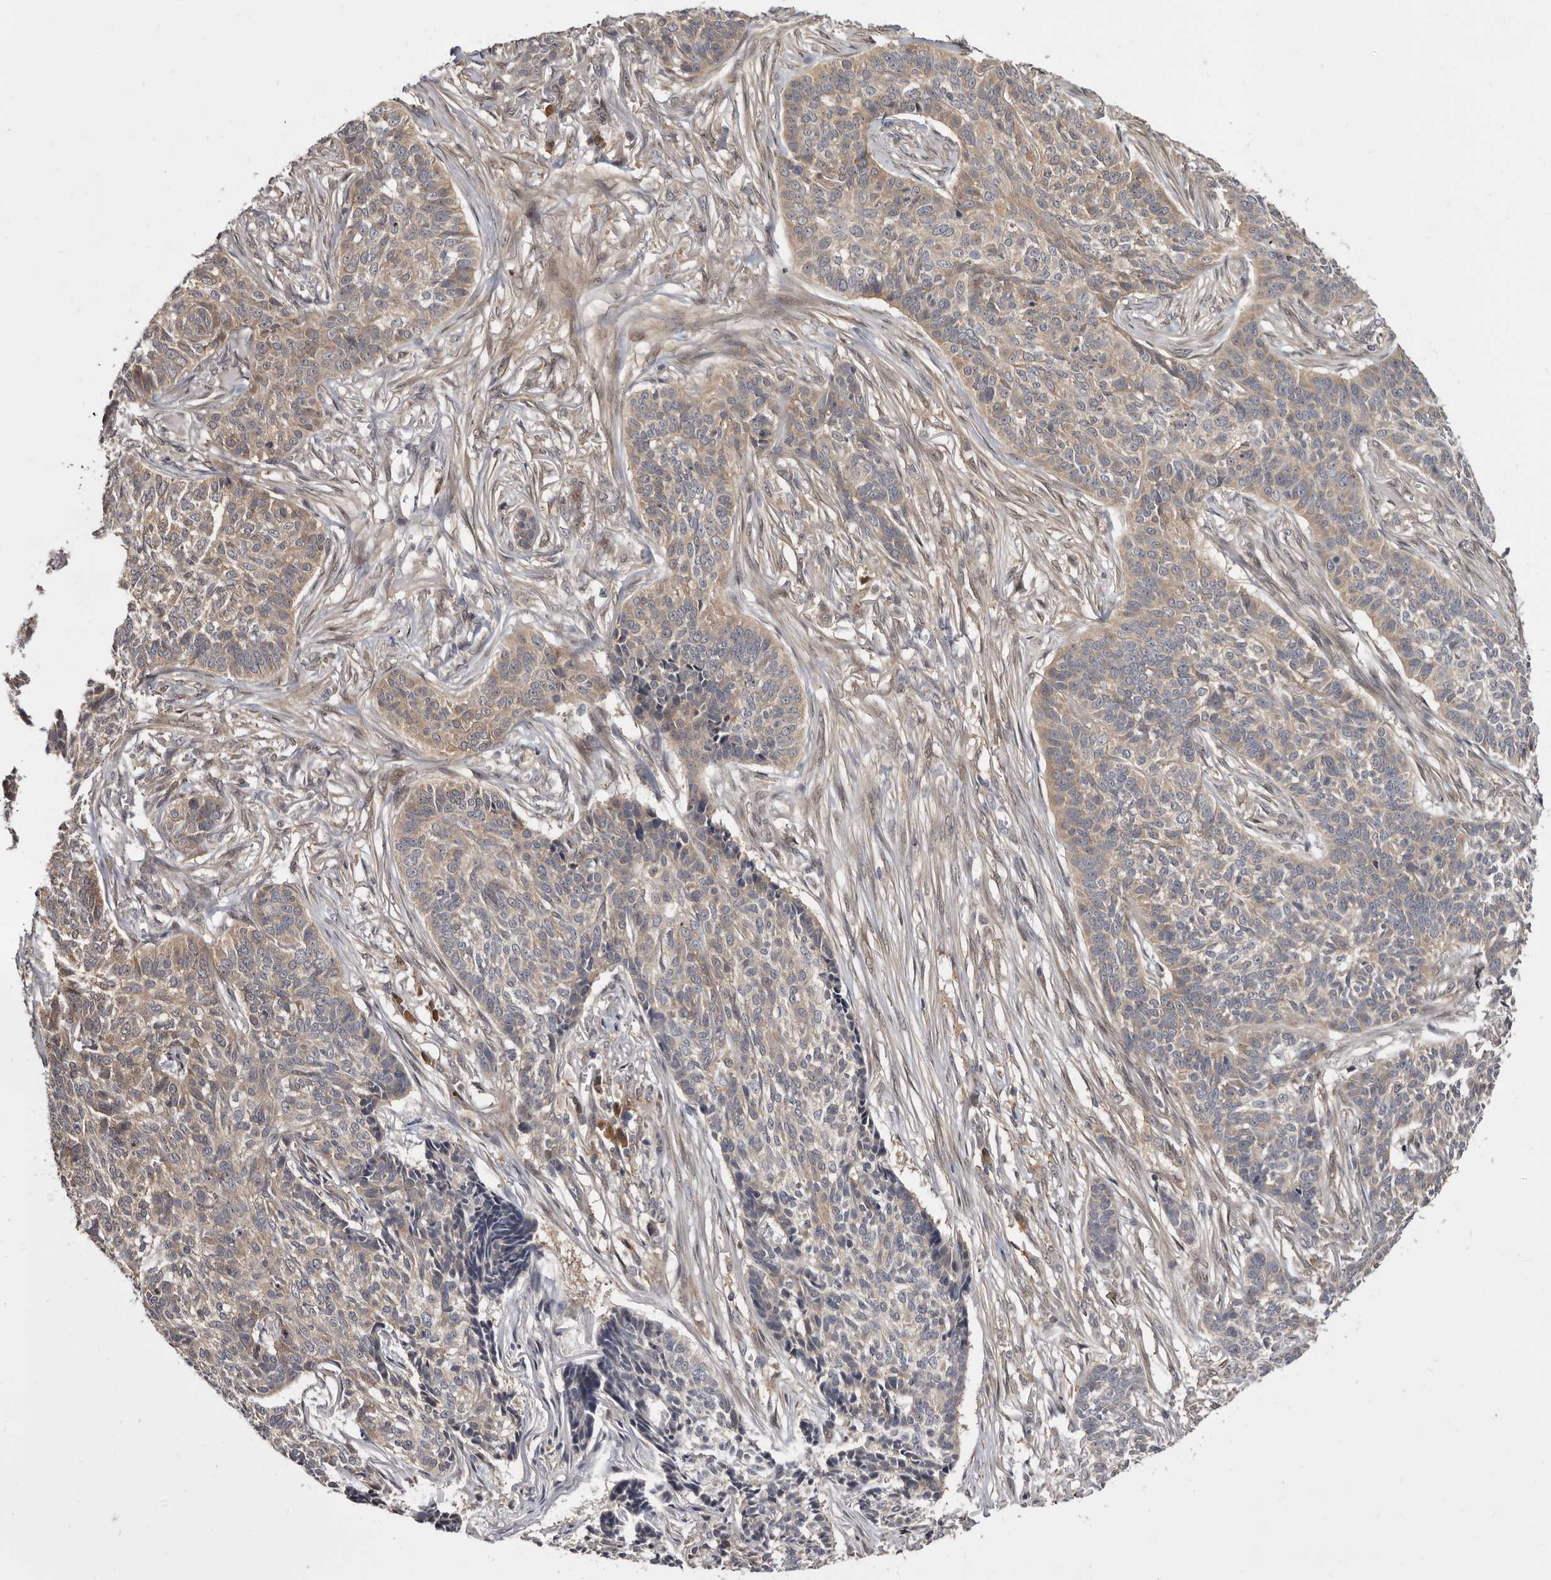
{"staining": {"intensity": "weak", "quantity": ">75%", "location": "cytoplasmic/membranous"}, "tissue": "skin cancer", "cell_type": "Tumor cells", "image_type": "cancer", "snomed": [{"axis": "morphology", "description": "Basal cell carcinoma"}, {"axis": "topography", "description": "Skin"}], "caption": "Weak cytoplasmic/membranous staining for a protein is appreciated in about >75% of tumor cells of skin cancer using immunohistochemistry (IHC).", "gene": "INAVA", "patient": {"sex": "male", "age": 85}}